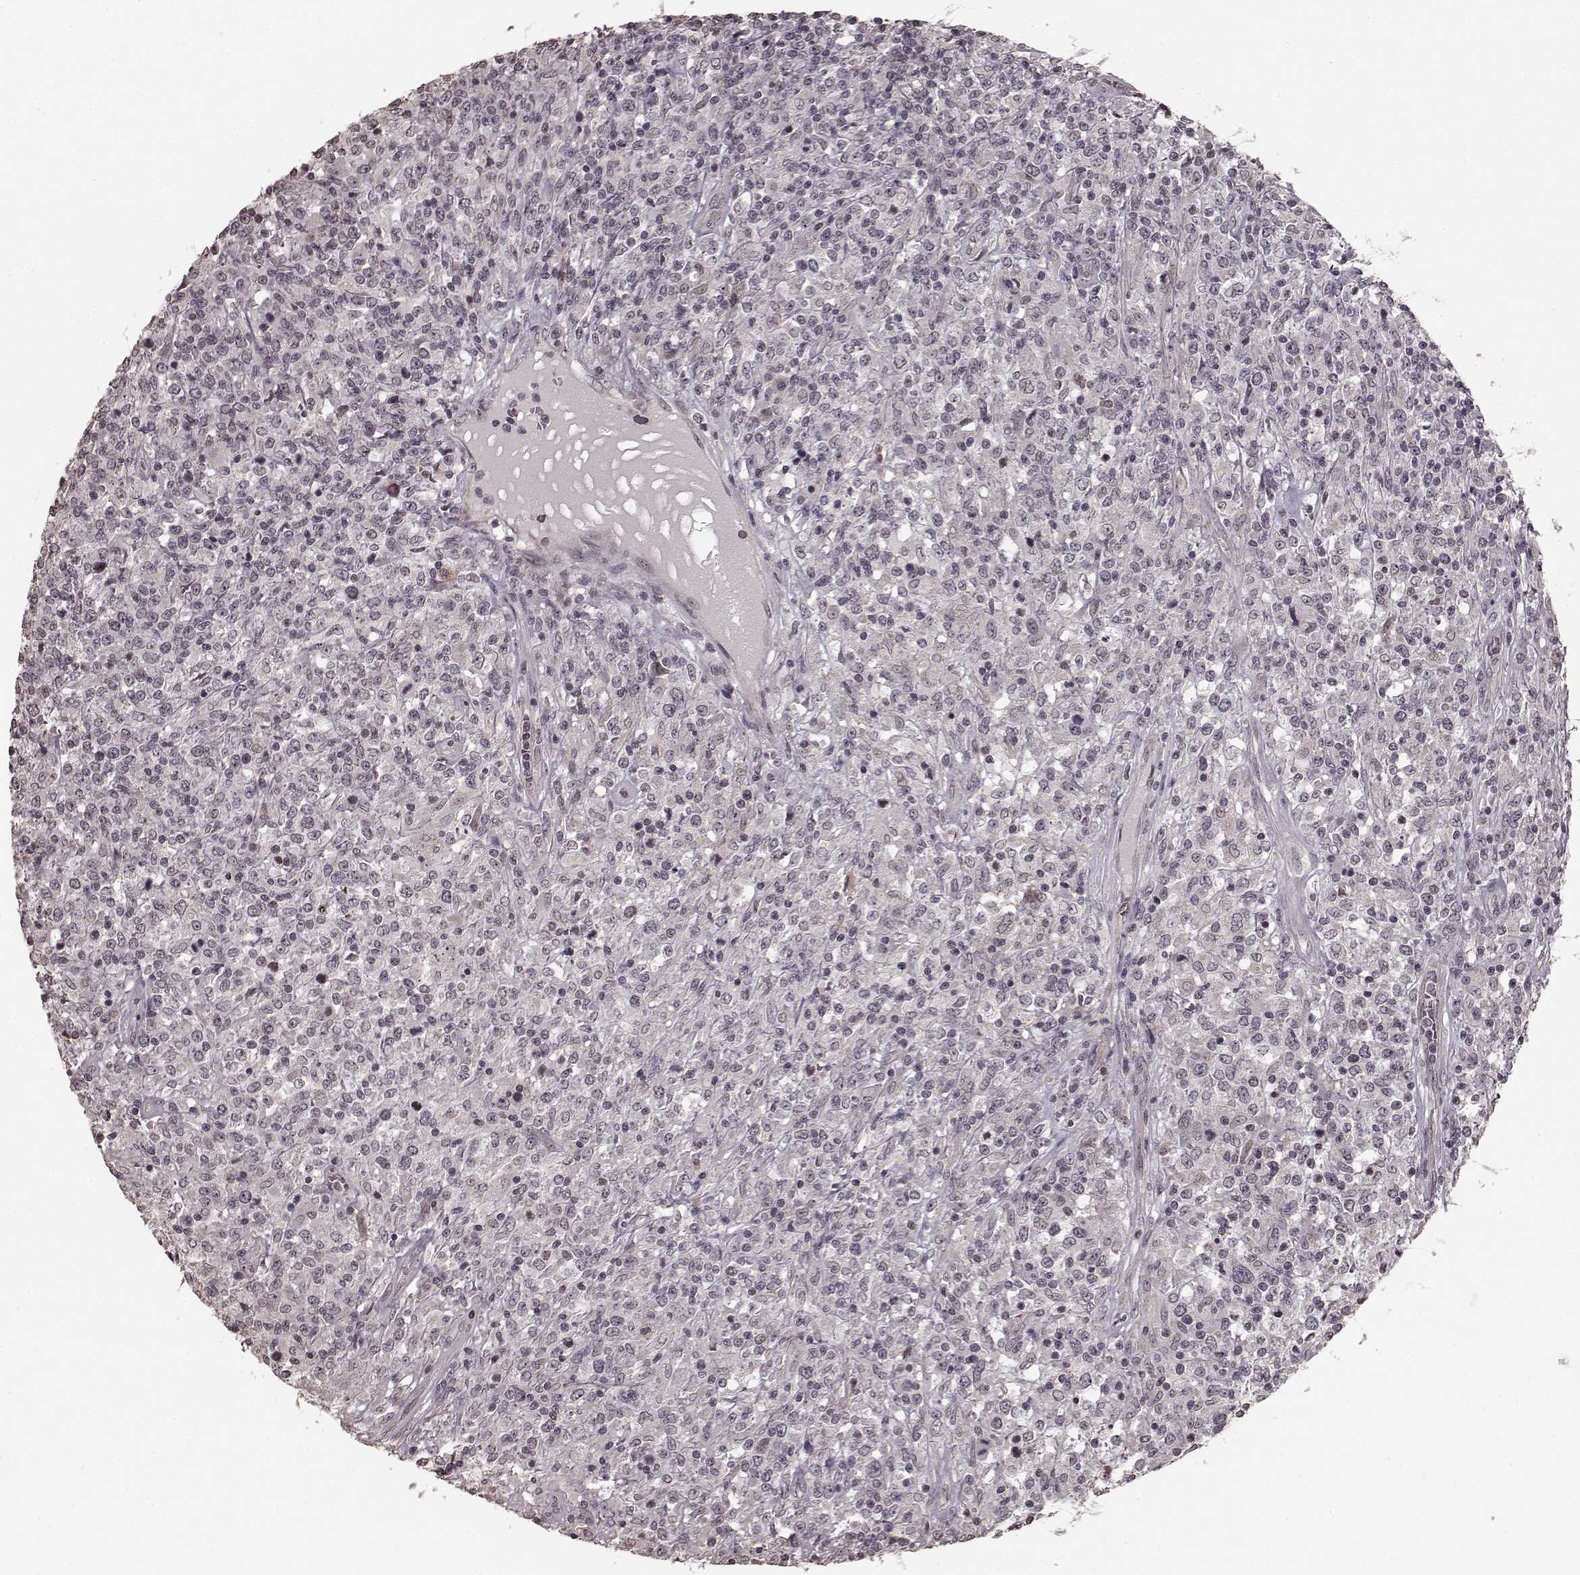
{"staining": {"intensity": "negative", "quantity": "none", "location": "none"}, "tissue": "lymphoma", "cell_type": "Tumor cells", "image_type": "cancer", "snomed": [{"axis": "morphology", "description": "Malignant lymphoma, non-Hodgkin's type, High grade"}, {"axis": "topography", "description": "Lung"}], "caption": "This micrograph is of lymphoma stained with immunohistochemistry to label a protein in brown with the nuclei are counter-stained blue. There is no staining in tumor cells. (DAB immunohistochemistry (IHC) visualized using brightfield microscopy, high magnification).", "gene": "PLCB4", "patient": {"sex": "male", "age": 79}}